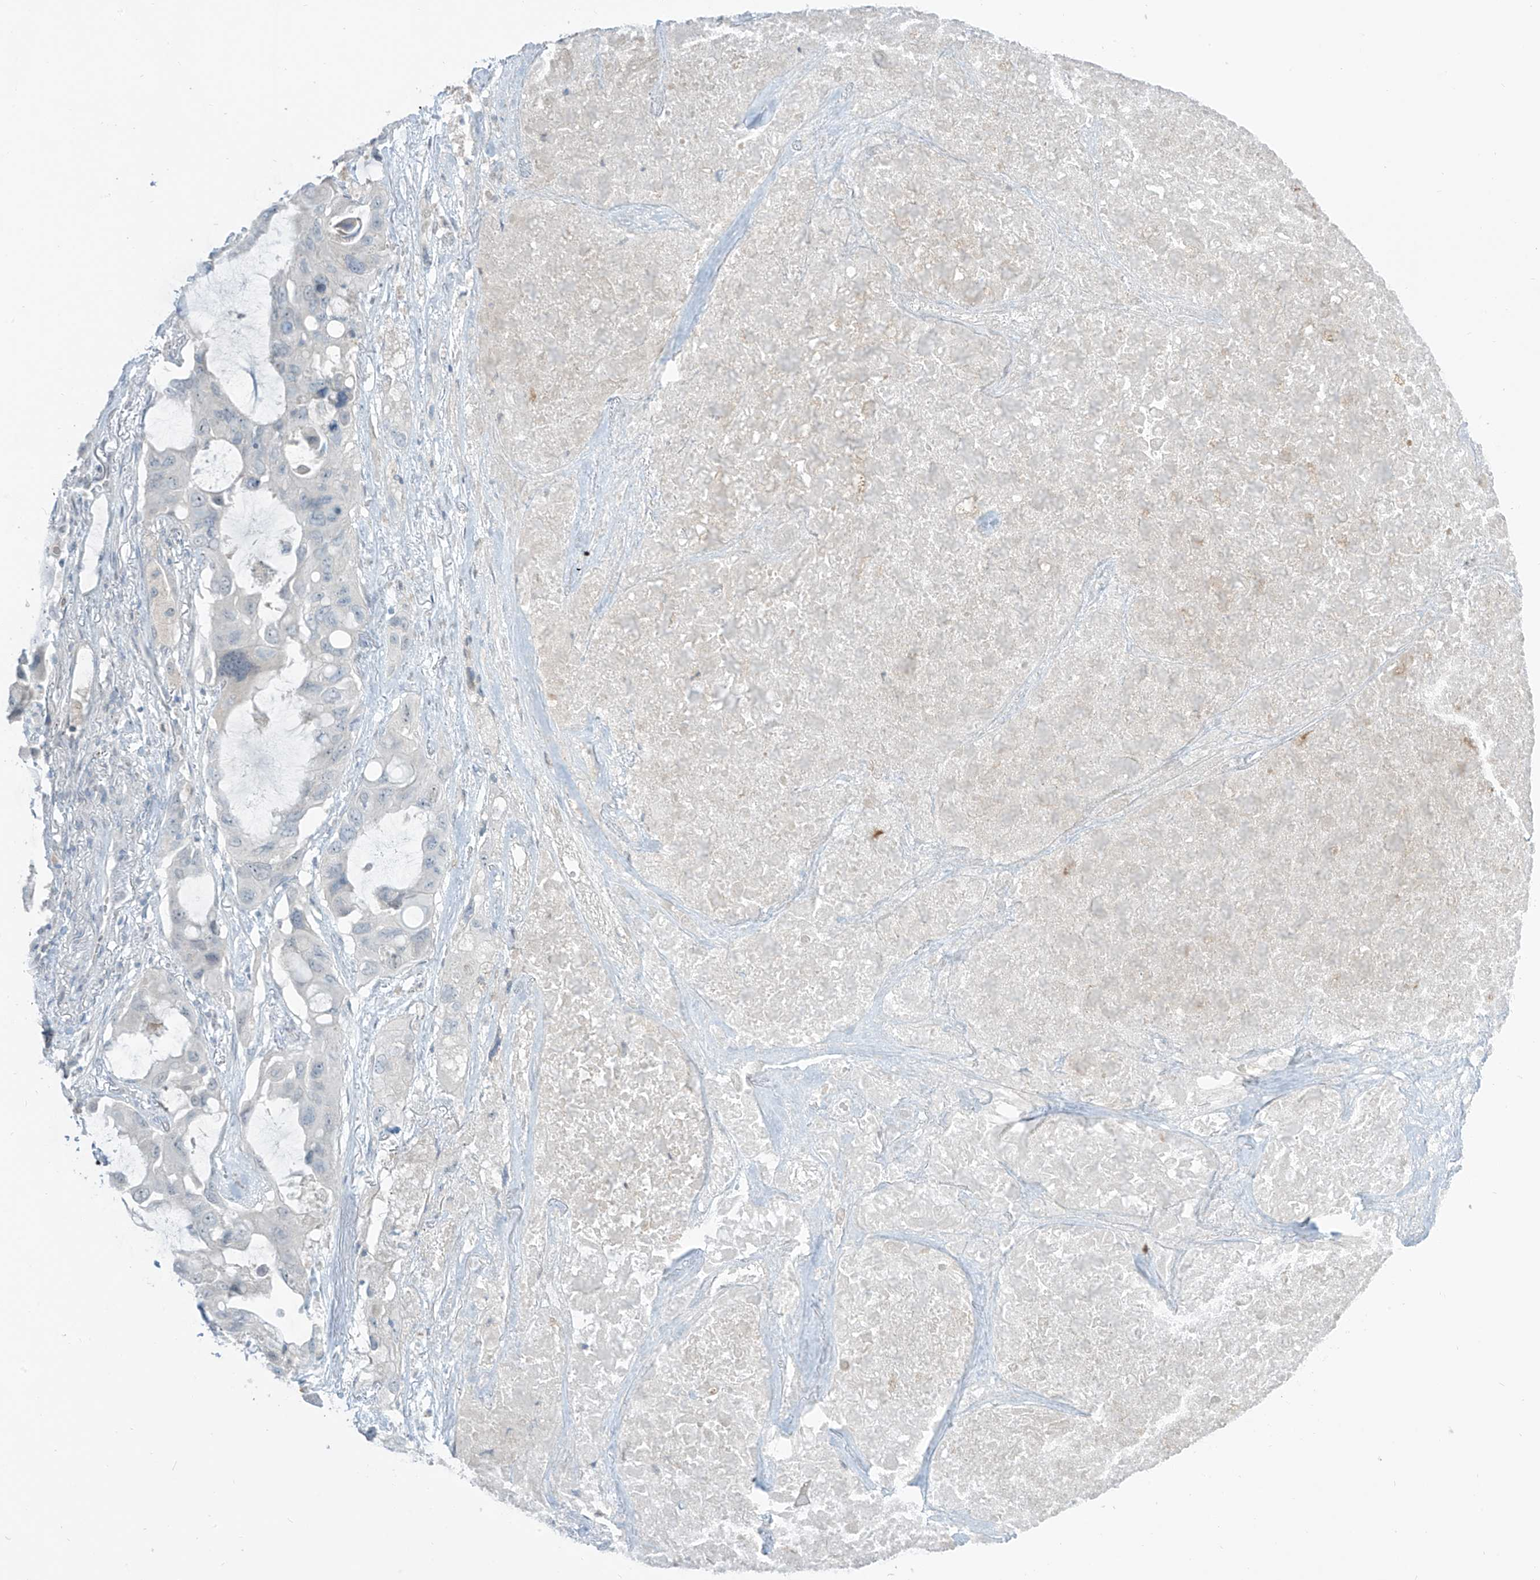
{"staining": {"intensity": "negative", "quantity": "none", "location": "none"}, "tissue": "lung cancer", "cell_type": "Tumor cells", "image_type": "cancer", "snomed": [{"axis": "morphology", "description": "Squamous cell carcinoma, NOS"}, {"axis": "topography", "description": "Lung"}], "caption": "Immunohistochemical staining of squamous cell carcinoma (lung) demonstrates no significant positivity in tumor cells. (DAB (3,3'-diaminobenzidine) immunohistochemistry (IHC) visualized using brightfield microscopy, high magnification).", "gene": "PRDM6", "patient": {"sex": "female", "age": 73}}